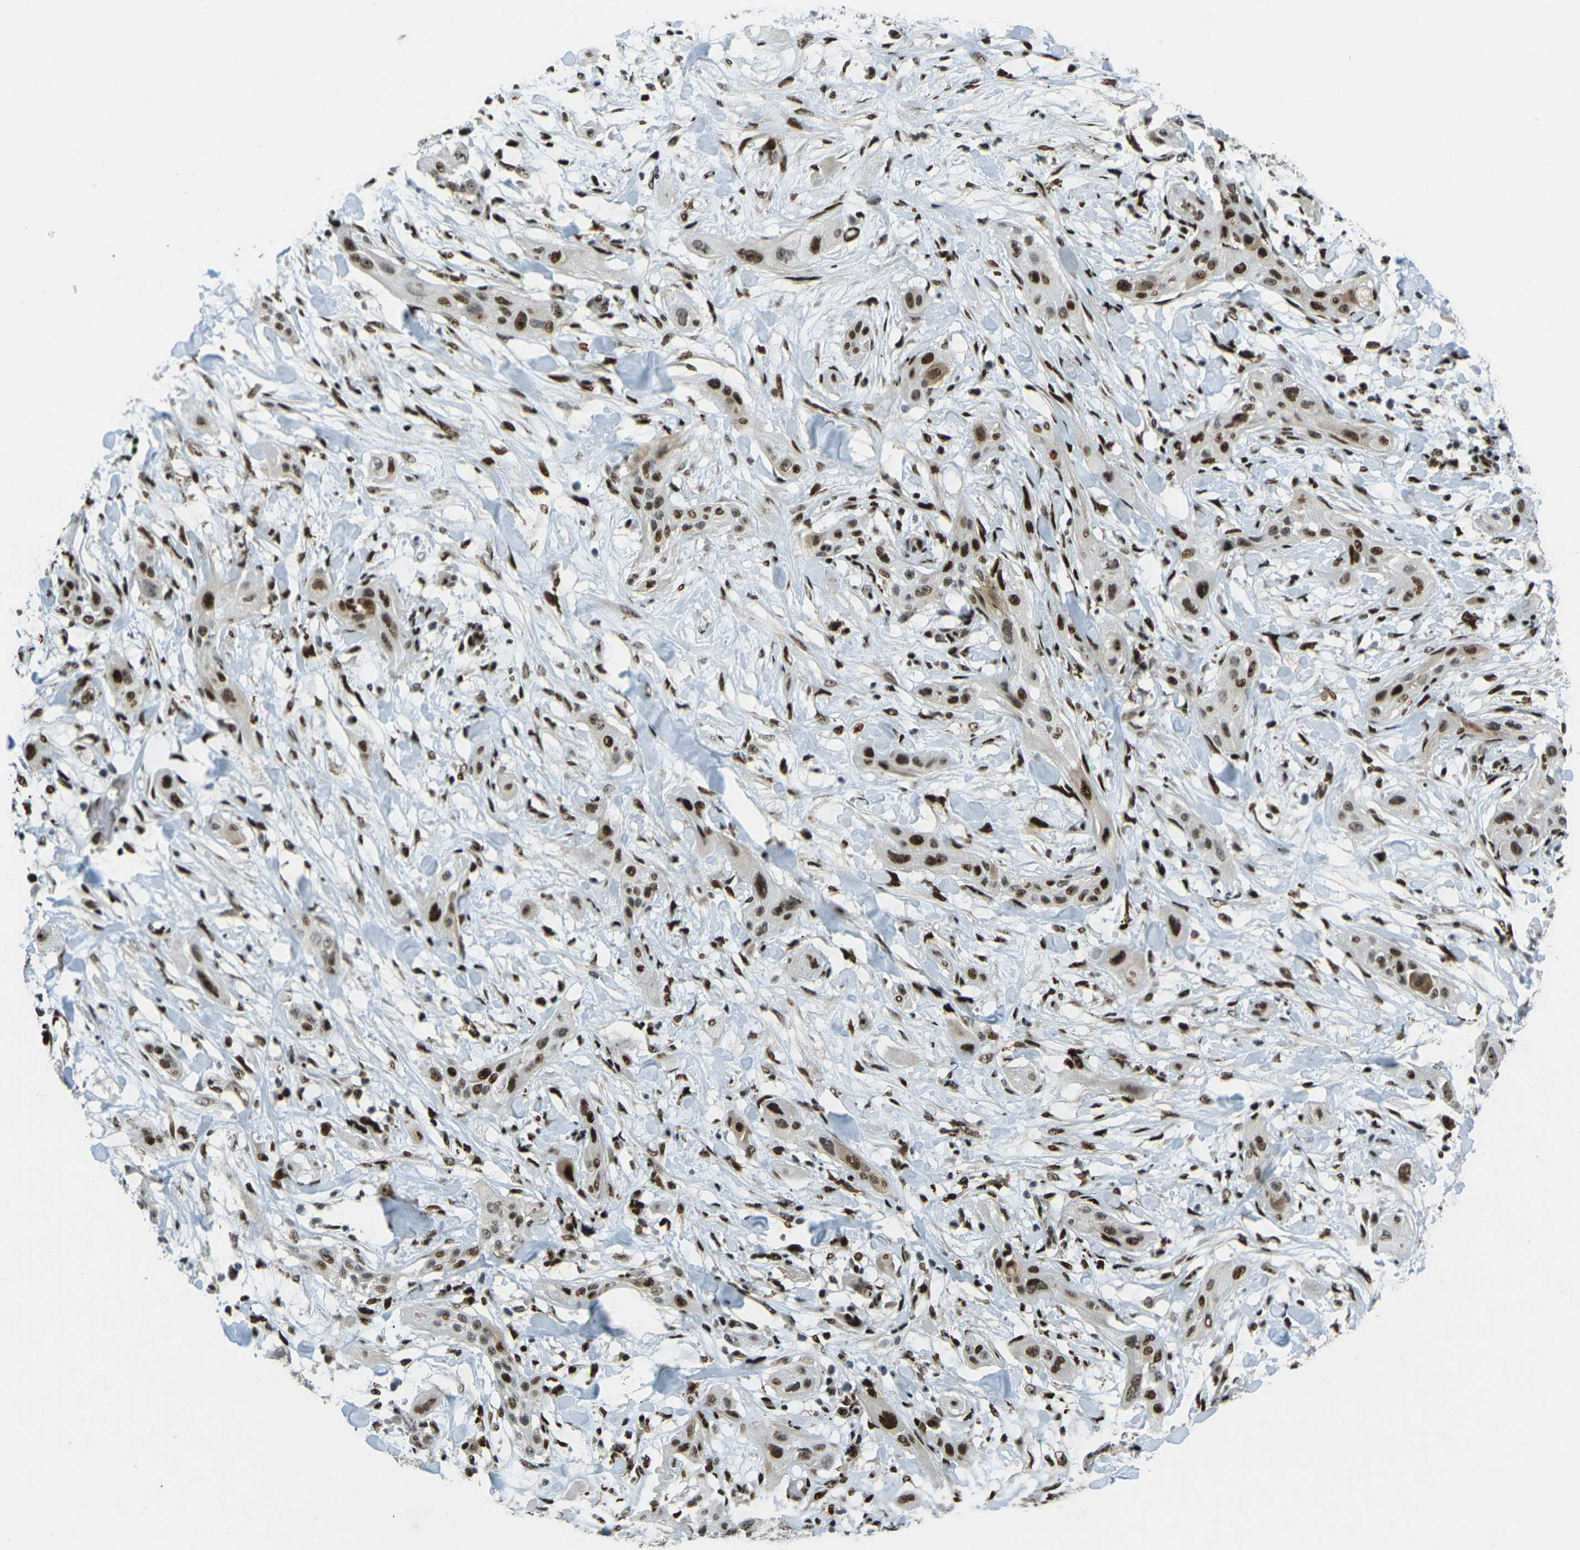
{"staining": {"intensity": "strong", "quantity": ">75%", "location": "nuclear"}, "tissue": "lung cancer", "cell_type": "Tumor cells", "image_type": "cancer", "snomed": [{"axis": "morphology", "description": "Squamous cell carcinoma, NOS"}, {"axis": "topography", "description": "Lung"}], "caption": "Tumor cells show high levels of strong nuclear expression in about >75% of cells in human lung squamous cell carcinoma.", "gene": "UBE2C", "patient": {"sex": "female", "age": 47}}